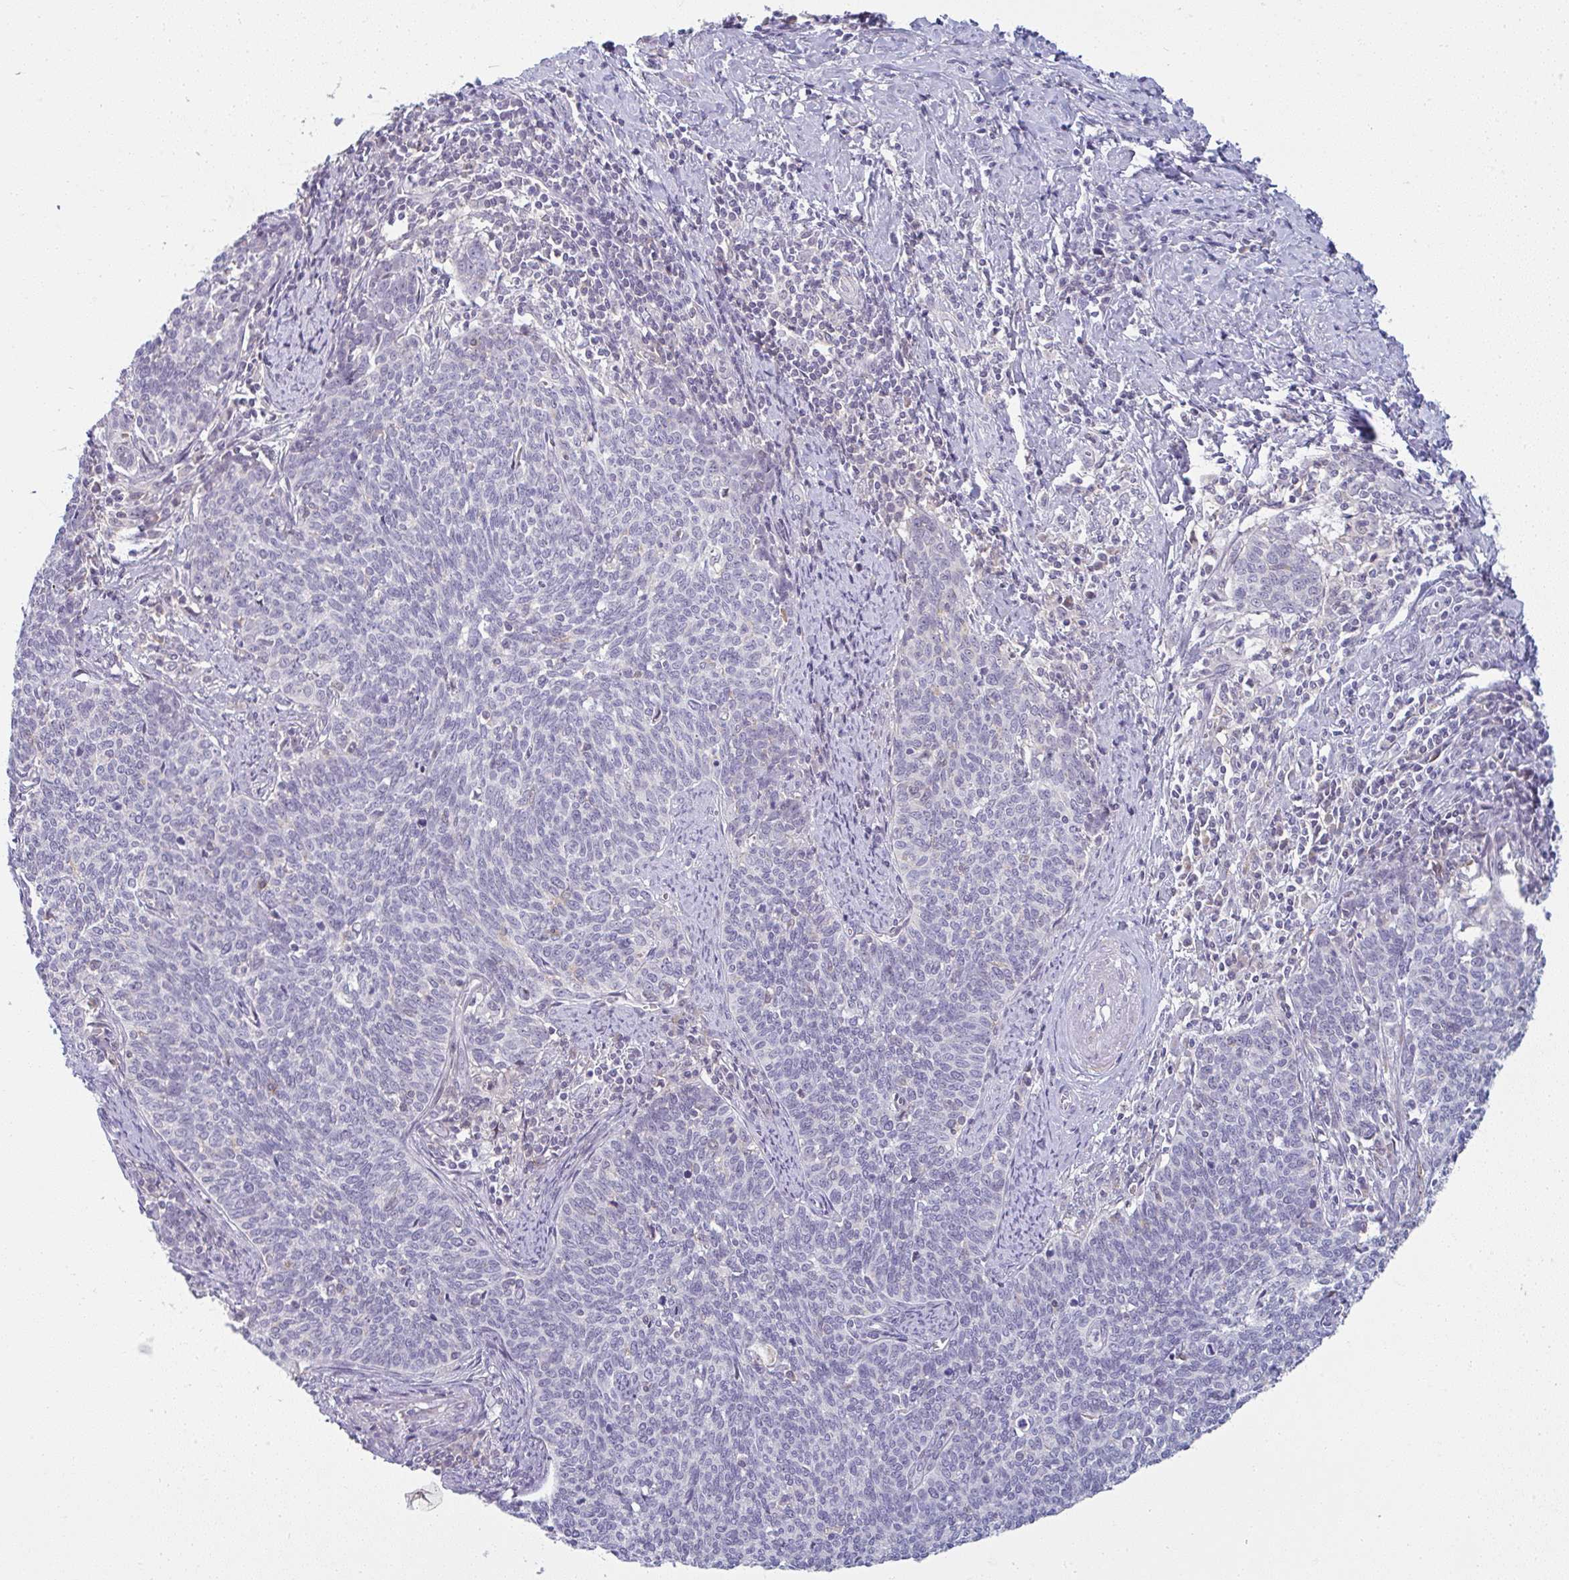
{"staining": {"intensity": "negative", "quantity": "none", "location": "none"}, "tissue": "cervical cancer", "cell_type": "Tumor cells", "image_type": "cancer", "snomed": [{"axis": "morphology", "description": "Squamous cell carcinoma, NOS"}, {"axis": "topography", "description": "Cervix"}], "caption": "IHC of cervical cancer (squamous cell carcinoma) demonstrates no positivity in tumor cells.", "gene": "PPFIA4", "patient": {"sex": "female", "age": 39}}